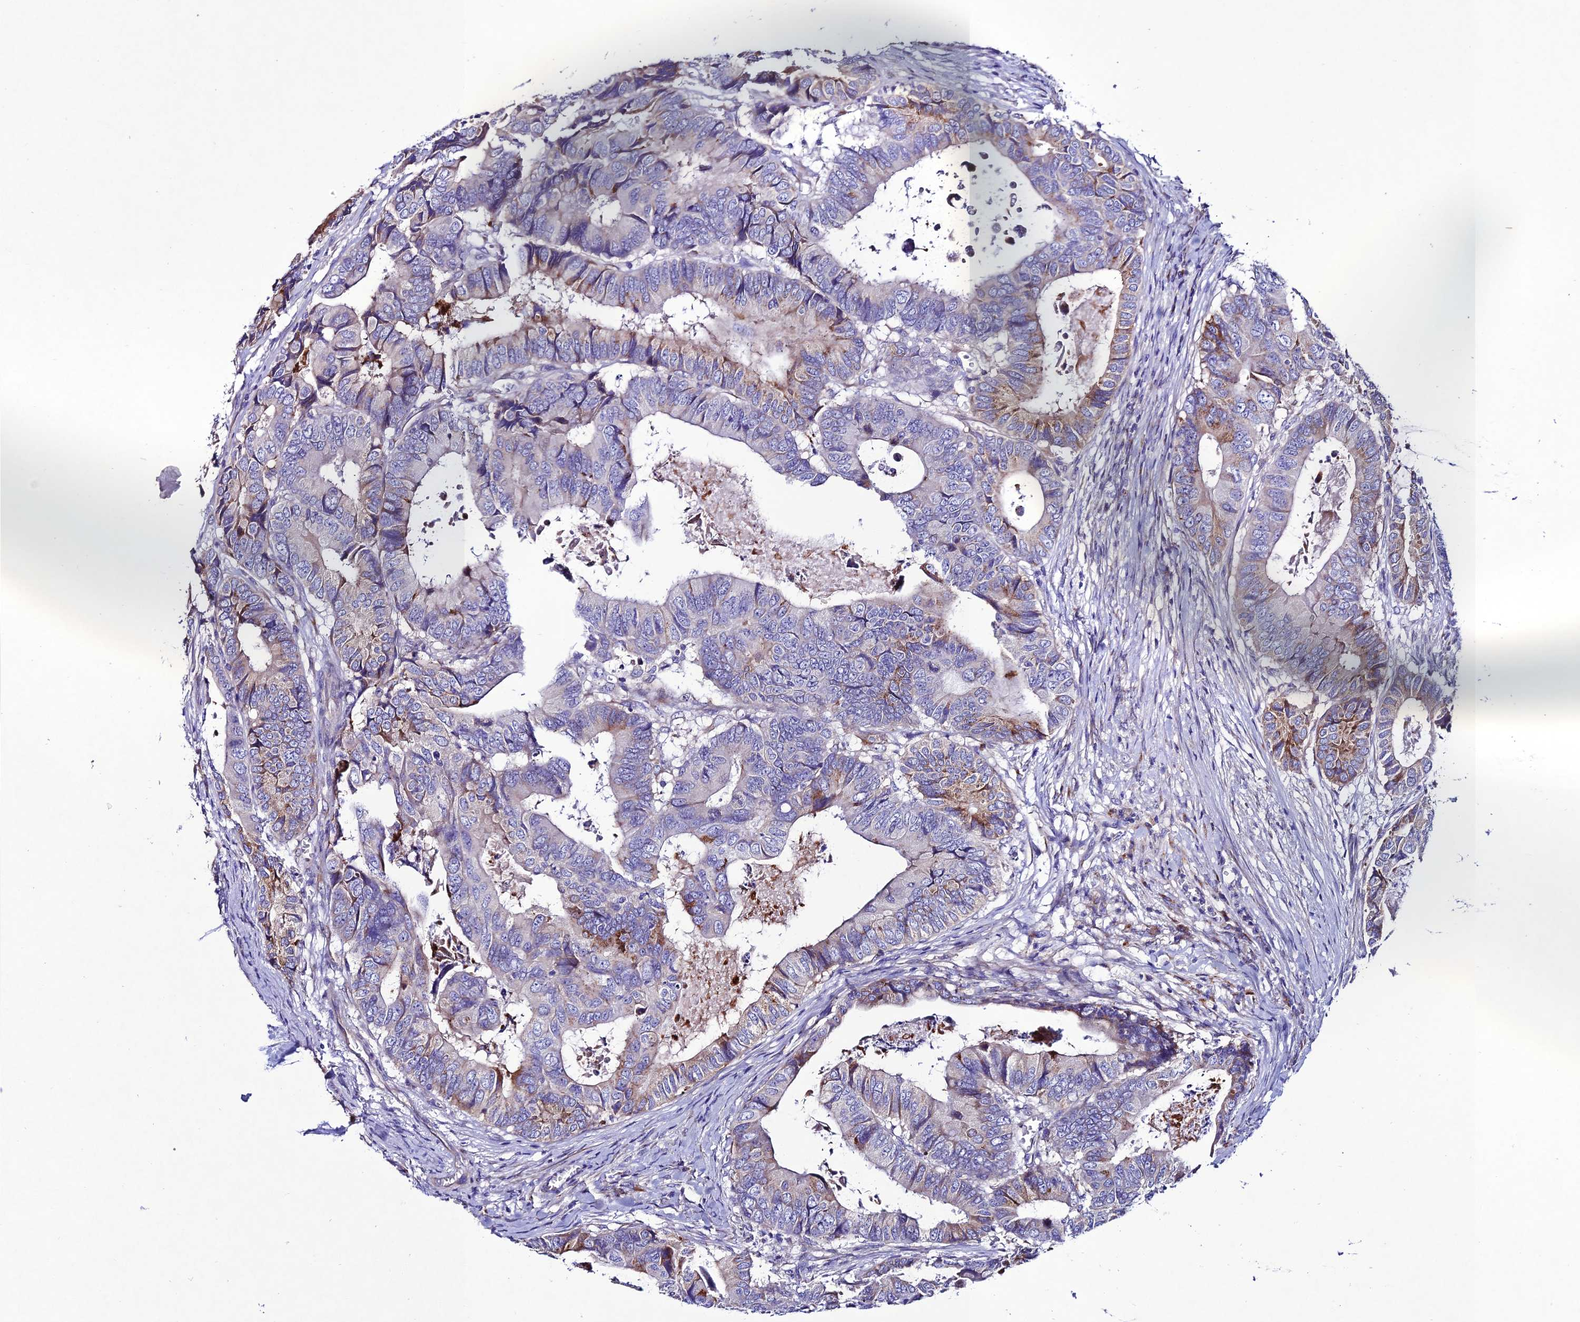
{"staining": {"intensity": "moderate", "quantity": "<25%", "location": "cytoplasmic/membranous"}, "tissue": "colorectal cancer", "cell_type": "Tumor cells", "image_type": "cancer", "snomed": [{"axis": "morphology", "description": "Adenocarcinoma, NOS"}, {"axis": "topography", "description": "Colon"}], "caption": "Colorectal adenocarcinoma stained with DAB immunohistochemistry (IHC) reveals low levels of moderate cytoplasmic/membranous positivity in approximately <25% of tumor cells. The protein of interest is shown in brown color, while the nuclei are stained blue.", "gene": "OR51Q1", "patient": {"sex": "male", "age": 85}}